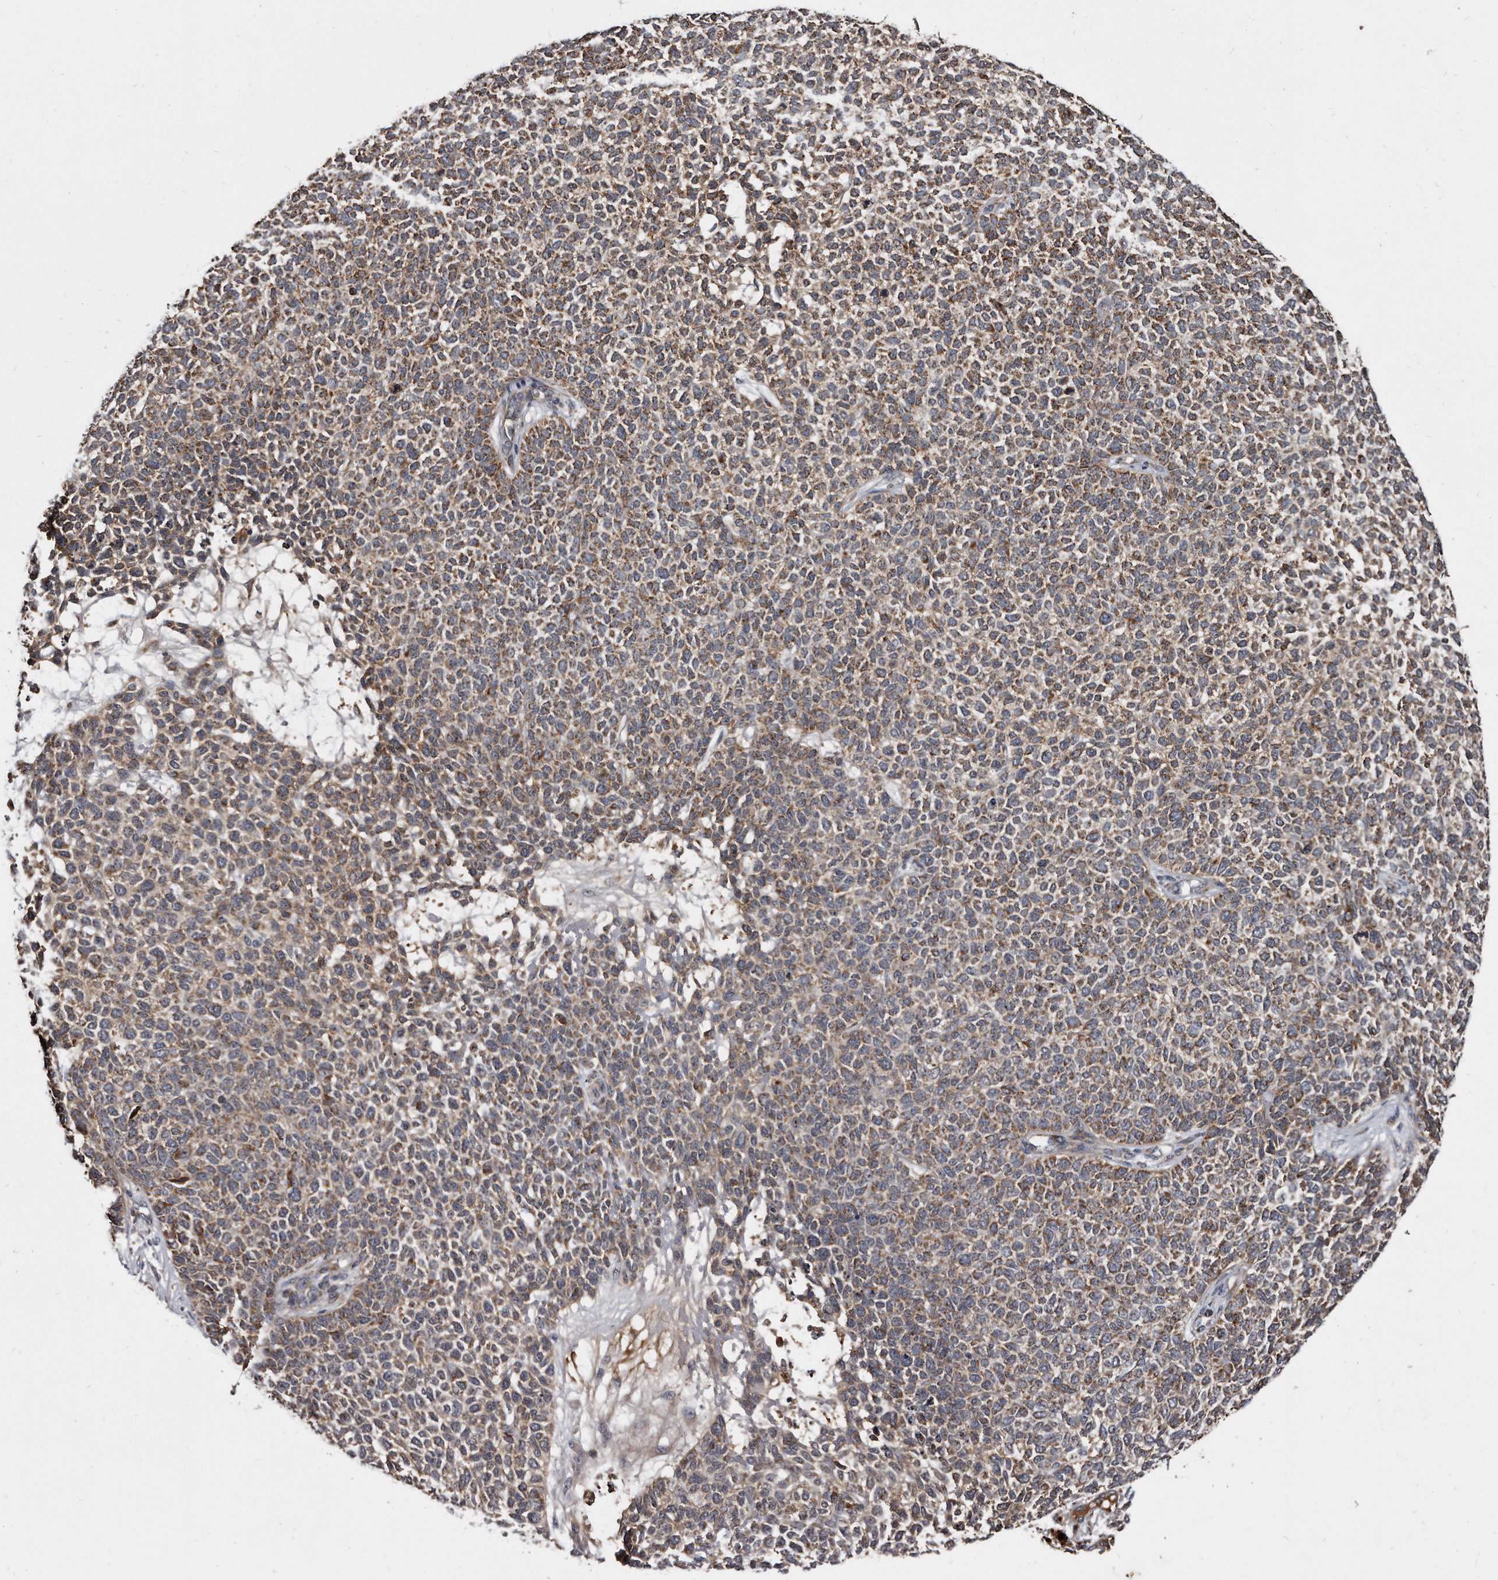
{"staining": {"intensity": "moderate", "quantity": ">75%", "location": "cytoplasmic/membranous"}, "tissue": "skin cancer", "cell_type": "Tumor cells", "image_type": "cancer", "snomed": [{"axis": "morphology", "description": "Basal cell carcinoma"}, {"axis": "topography", "description": "Skin"}], "caption": "This is an image of immunohistochemistry staining of skin cancer (basal cell carcinoma), which shows moderate positivity in the cytoplasmic/membranous of tumor cells.", "gene": "FAM136A", "patient": {"sex": "female", "age": 84}}